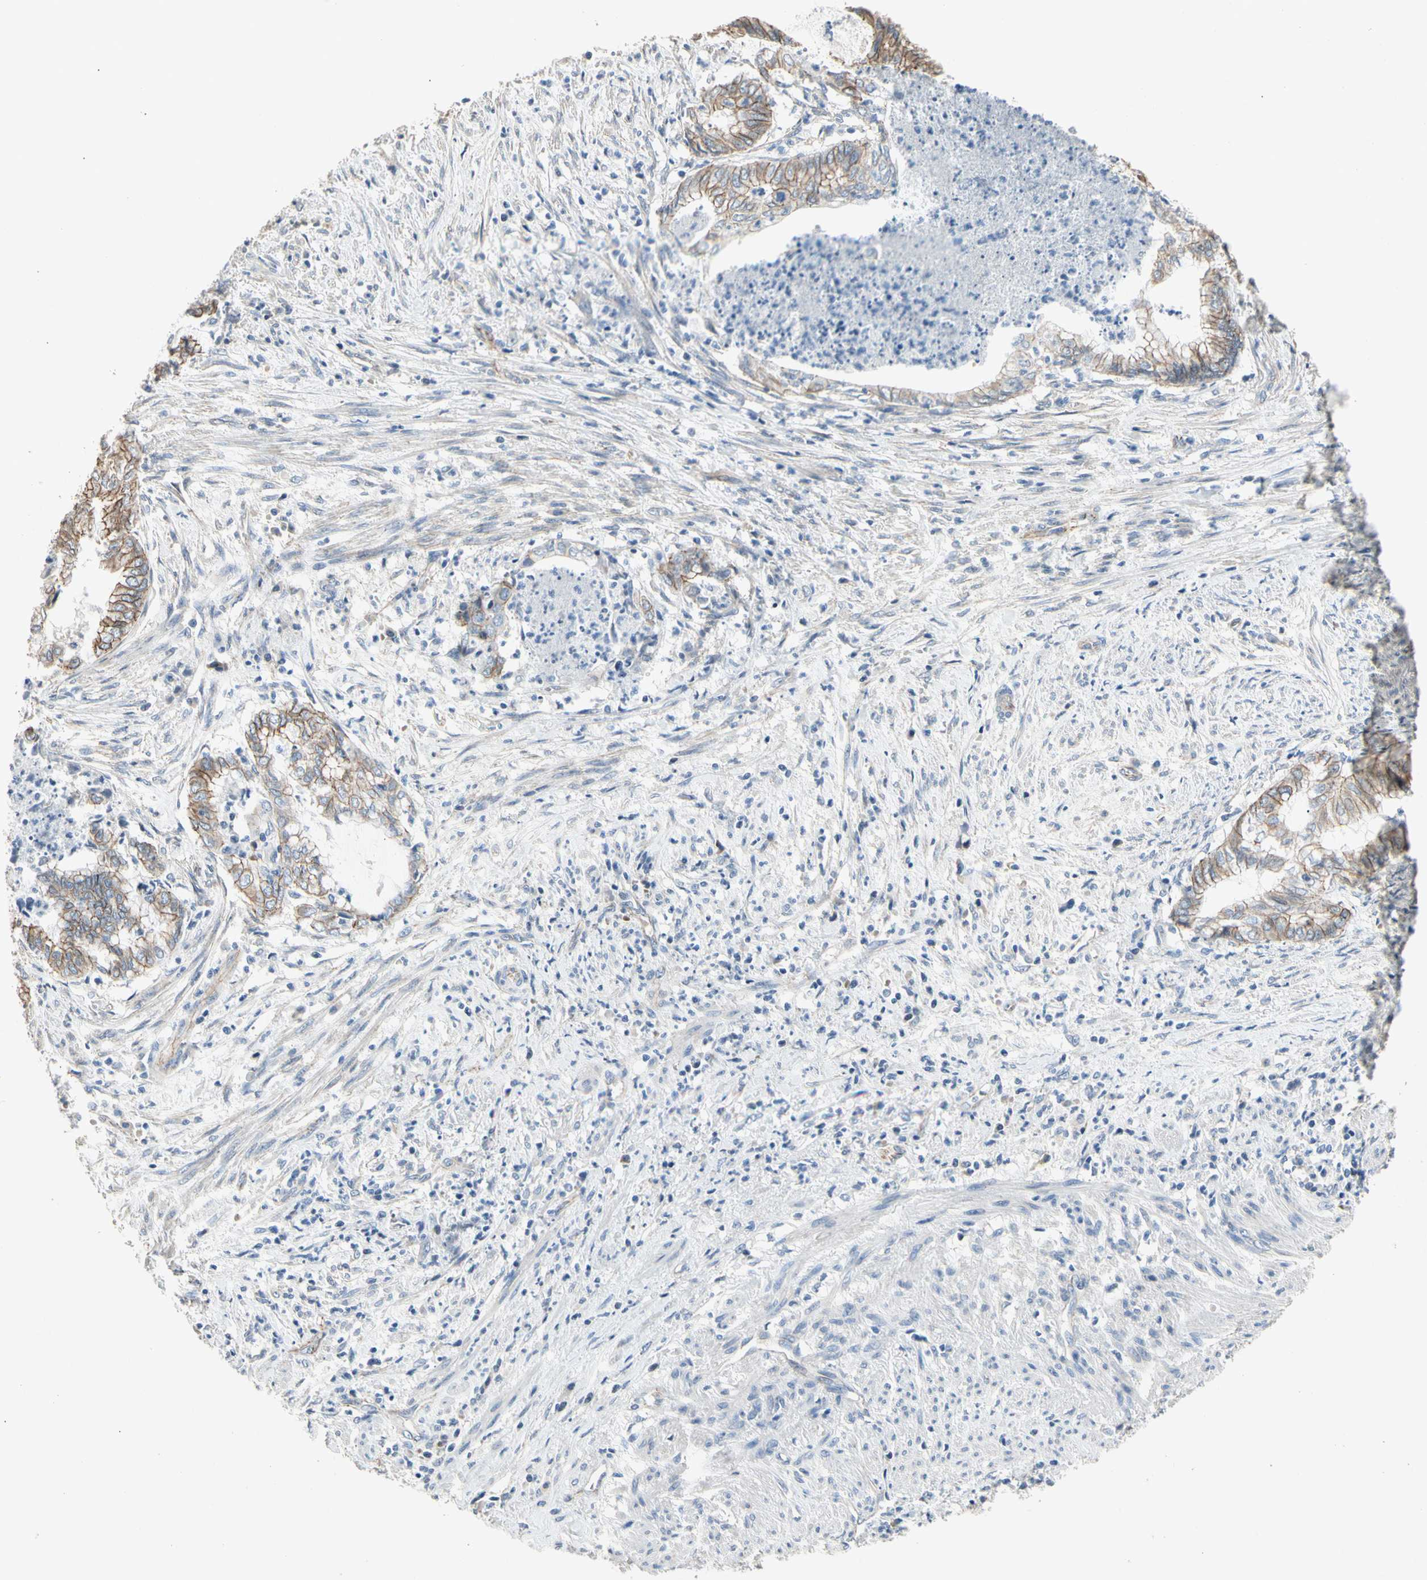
{"staining": {"intensity": "weak", "quantity": "25%-75%", "location": "cytoplasmic/membranous"}, "tissue": "endometrial cancer", "cell_type": "Tumor cells", "image_type": "cancer", "snomed": [{"axis": "morphology", "description": "Necrosis, NOS"}, {"axis": "morphology", "description": "Adenocarcinoma, NOS"}, {"axis": "topography", "description": "Endometrium"}], "caption": "A high-resolution photomicrograph shows immunohistochemistry (IHC) staining of endometrial cancer, which shows weak cytoplasmic/membranous staining in about 25%-75% of tumor cells.", "gene": "LGR6", "patient": {"sex": "female", "age": 79}}